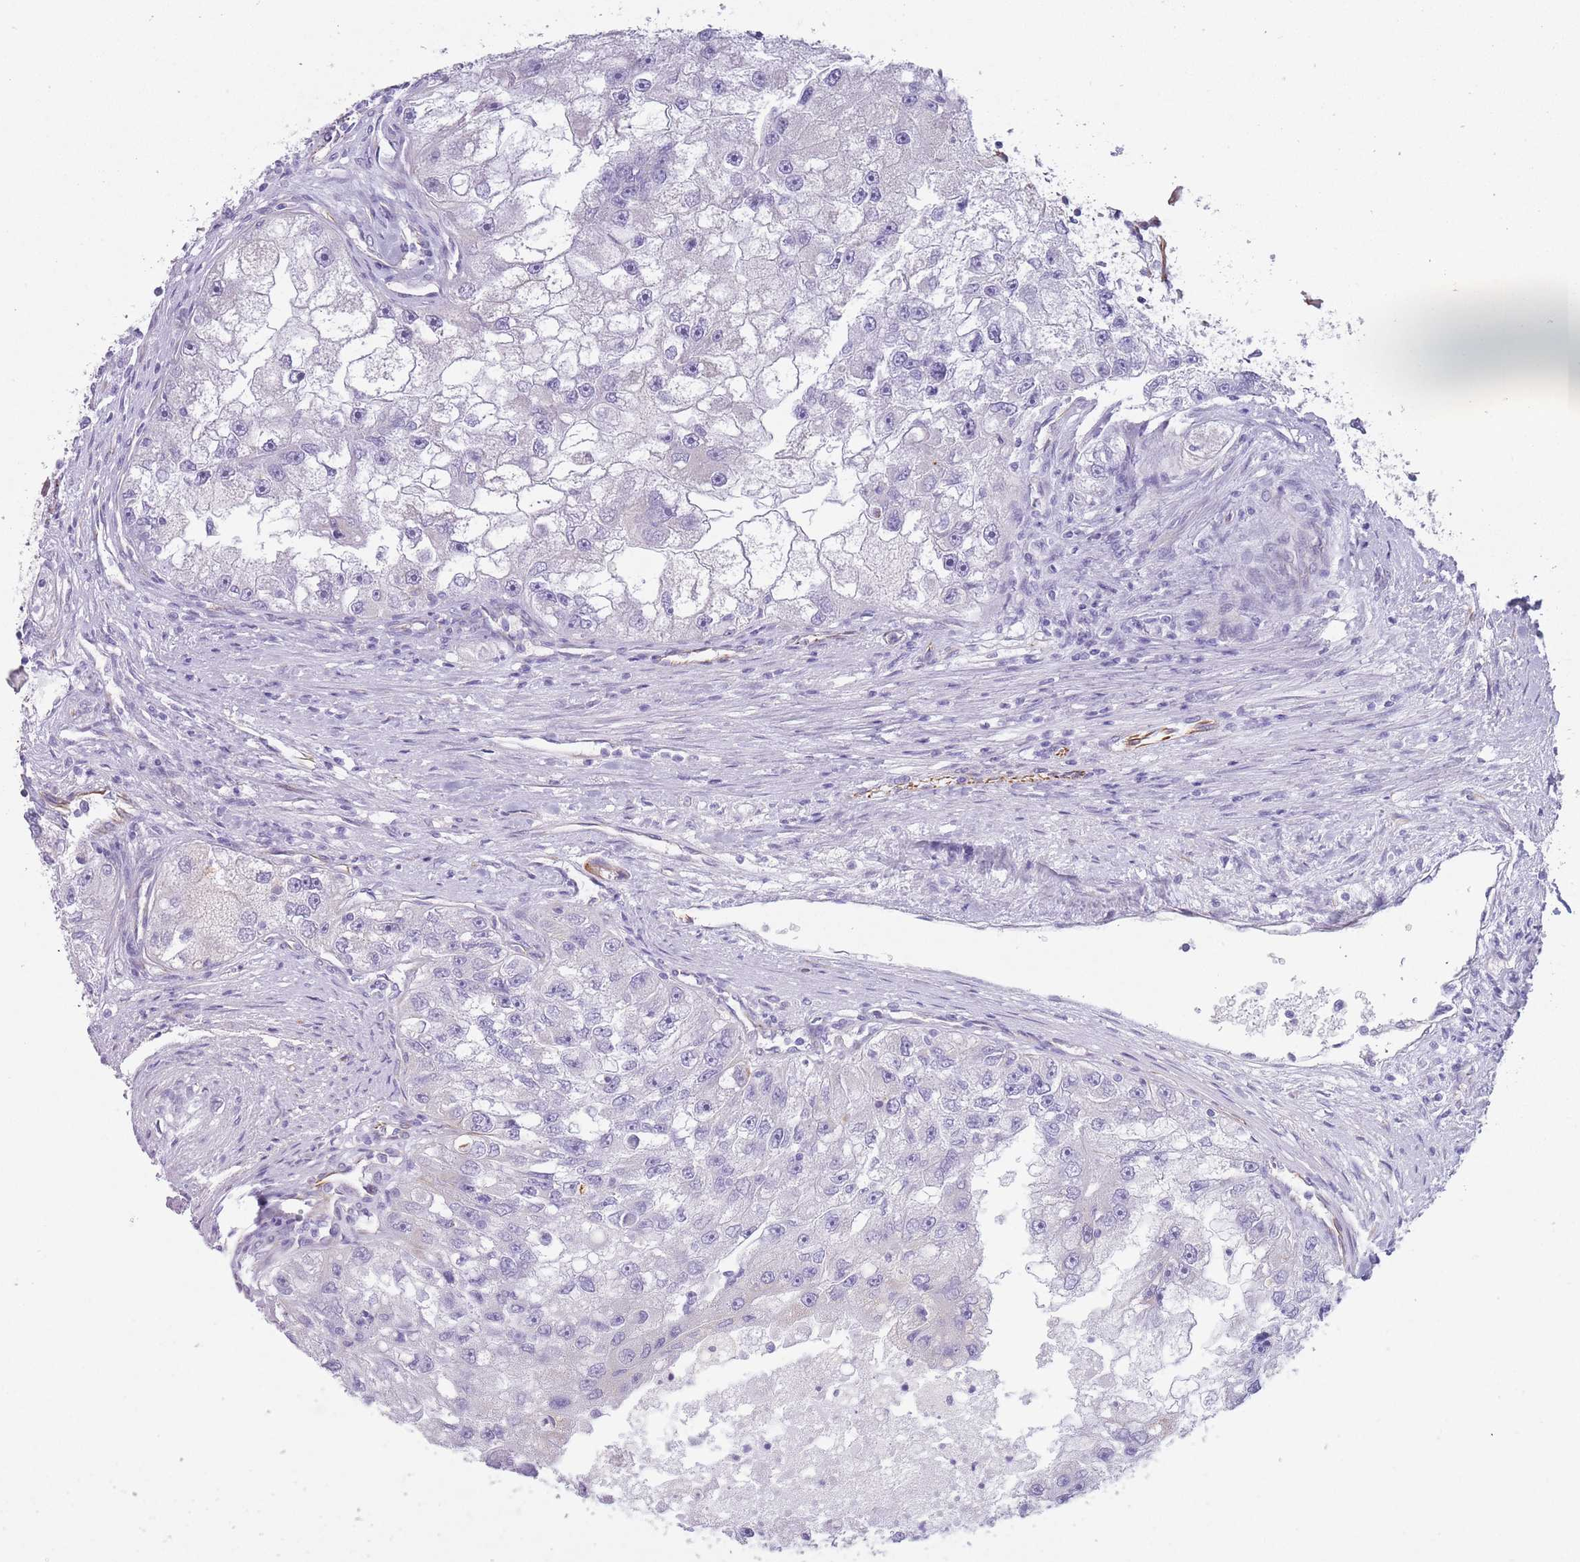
{"staining": {"intensity": "negative", "quantity": "none", "location": "none"}, "tissue": "renal cancer", "cell_type": "Tumor cells", "image_type": "cancer", "snomed": [{"axis": "morphology", "description": "Adenocarcinoma, NOS"}, {"axis": "topography", "description": "Kidney"}], "caption": "A histopathology image of renal adenocarcinoma stained for a protein reveals no brown staining in tumor cells.", "gene": "PTCD1", "patient": {"sex": "male", "age": 63}}